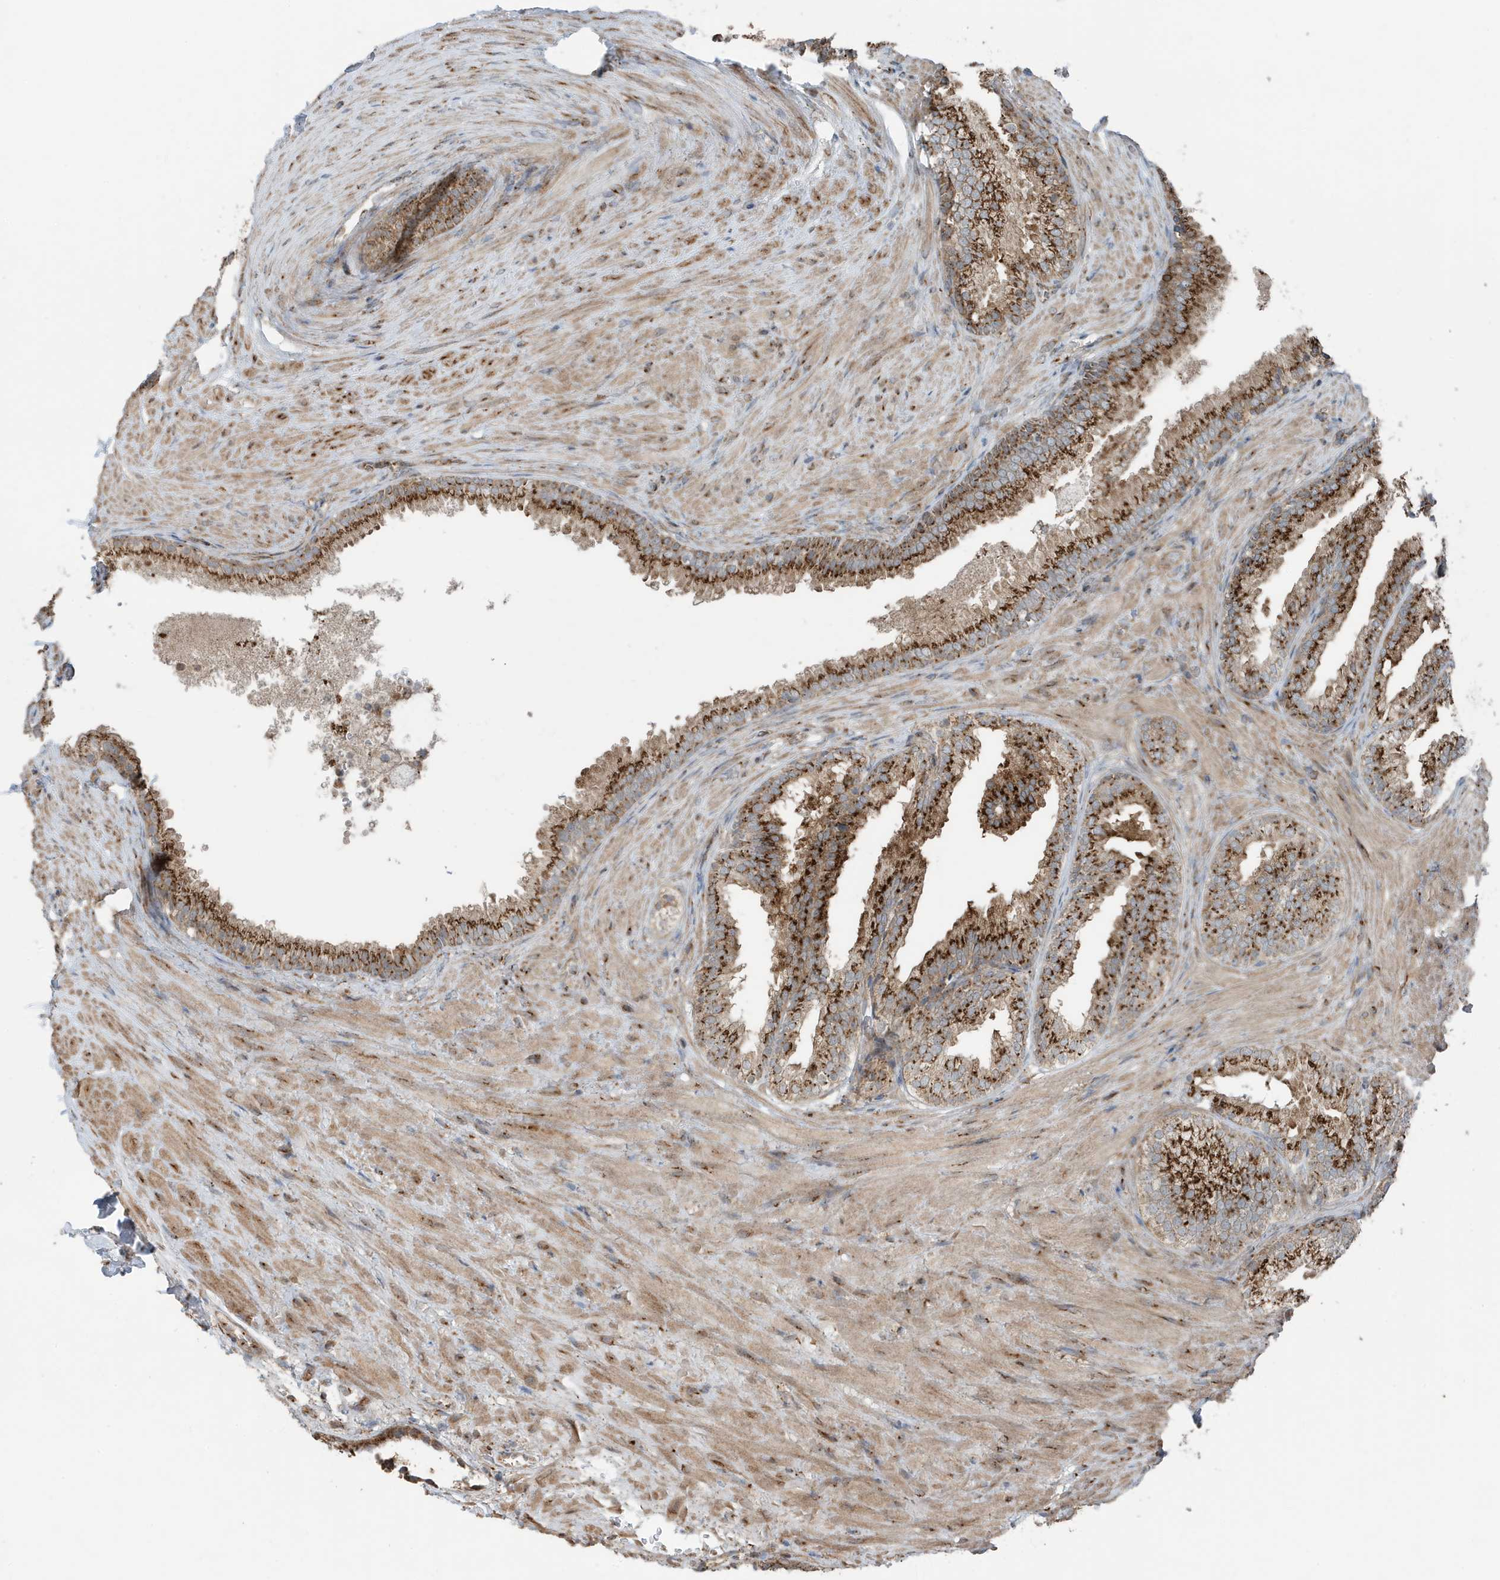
{"staining": {"intensity": "strong", "quantity": ">75%", "location": "cytoplasmic/membranous"}, "tissue": "prostate", "cell_type": "Glandular cells", "image_type": "normal", "snomed": [{"axis": "morphology", "description": "Normal tissue, NOS"}, {"axis": "topography", "description": "Prostate"}], "caption": "Immunohistochemistry image of benign prostate: prostate stained using immunohistochemistry exhibits high levels of strong protein expression localized specifically in the cytoplasmic/membranous of glandular cells, appearing as a cytoplasmic/membranous brown color.", "gene": "GOLGA4", "patient": {"sex": "male", "age": 76}}